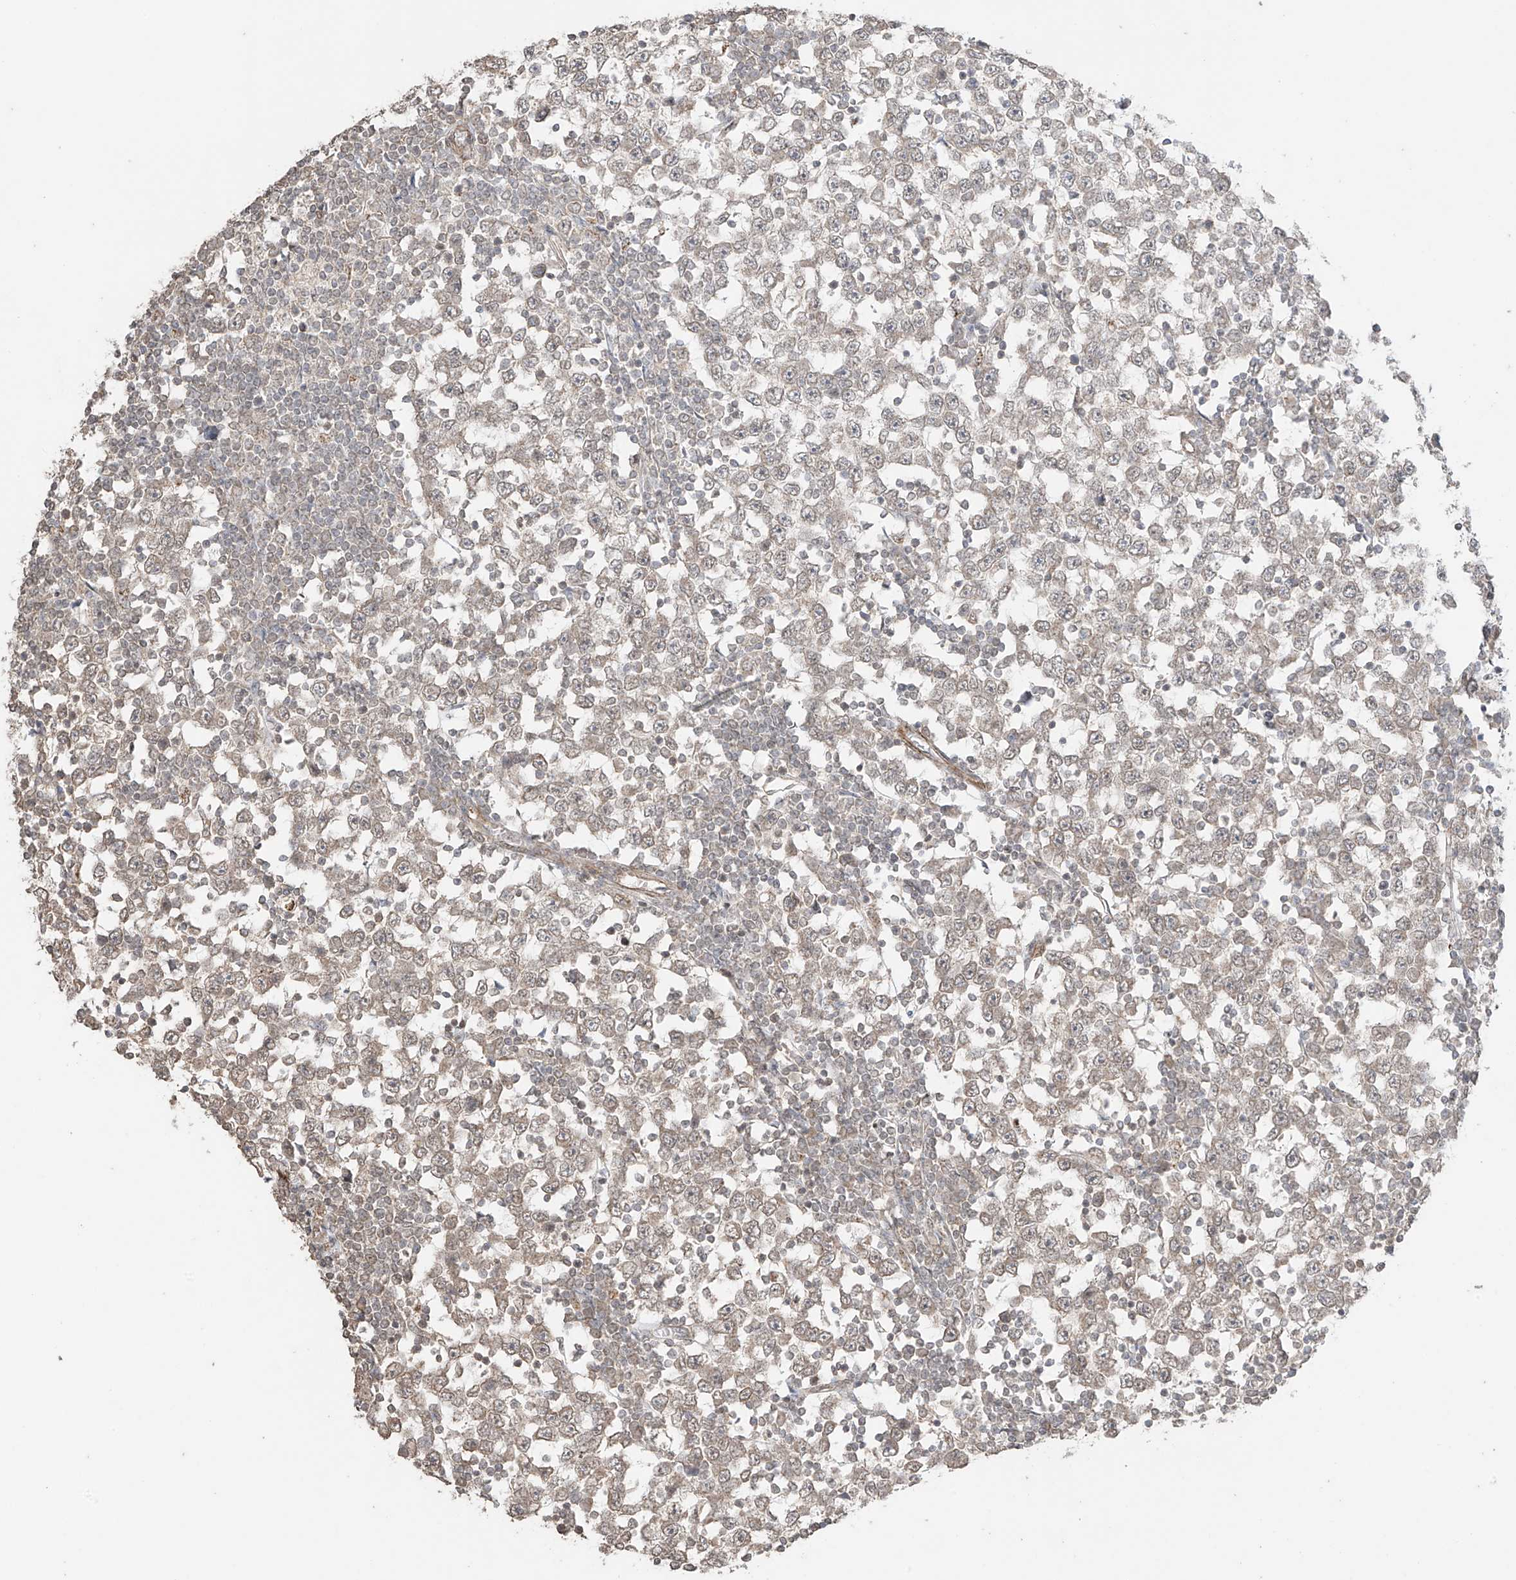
{"staining": {"intensity": "weak", "quantity": "25%-75%", "location": "cytoplasmic/membranous"}, "tissue": "testis cancer", "cell_type": "Tumor cells", "image_type": "cancer", "snomed": [{"axis": "morphology", "description": "Seminoma, NOS"}, {"axis": "topography", "description": "Testis"}], "caption": "Testis cancer stained with DAB (3,3'-diaminobenzidine) immunohistochemistry (IHC) reveals low levels of weak cytoplasmic/membranous staining in about 25%-75% of tumor cells. (brown staining indicates protein expression, while blue staining denotes nuclei).", "gene": "TTLL5", "patient": {"sex": "male", "age": 65}}